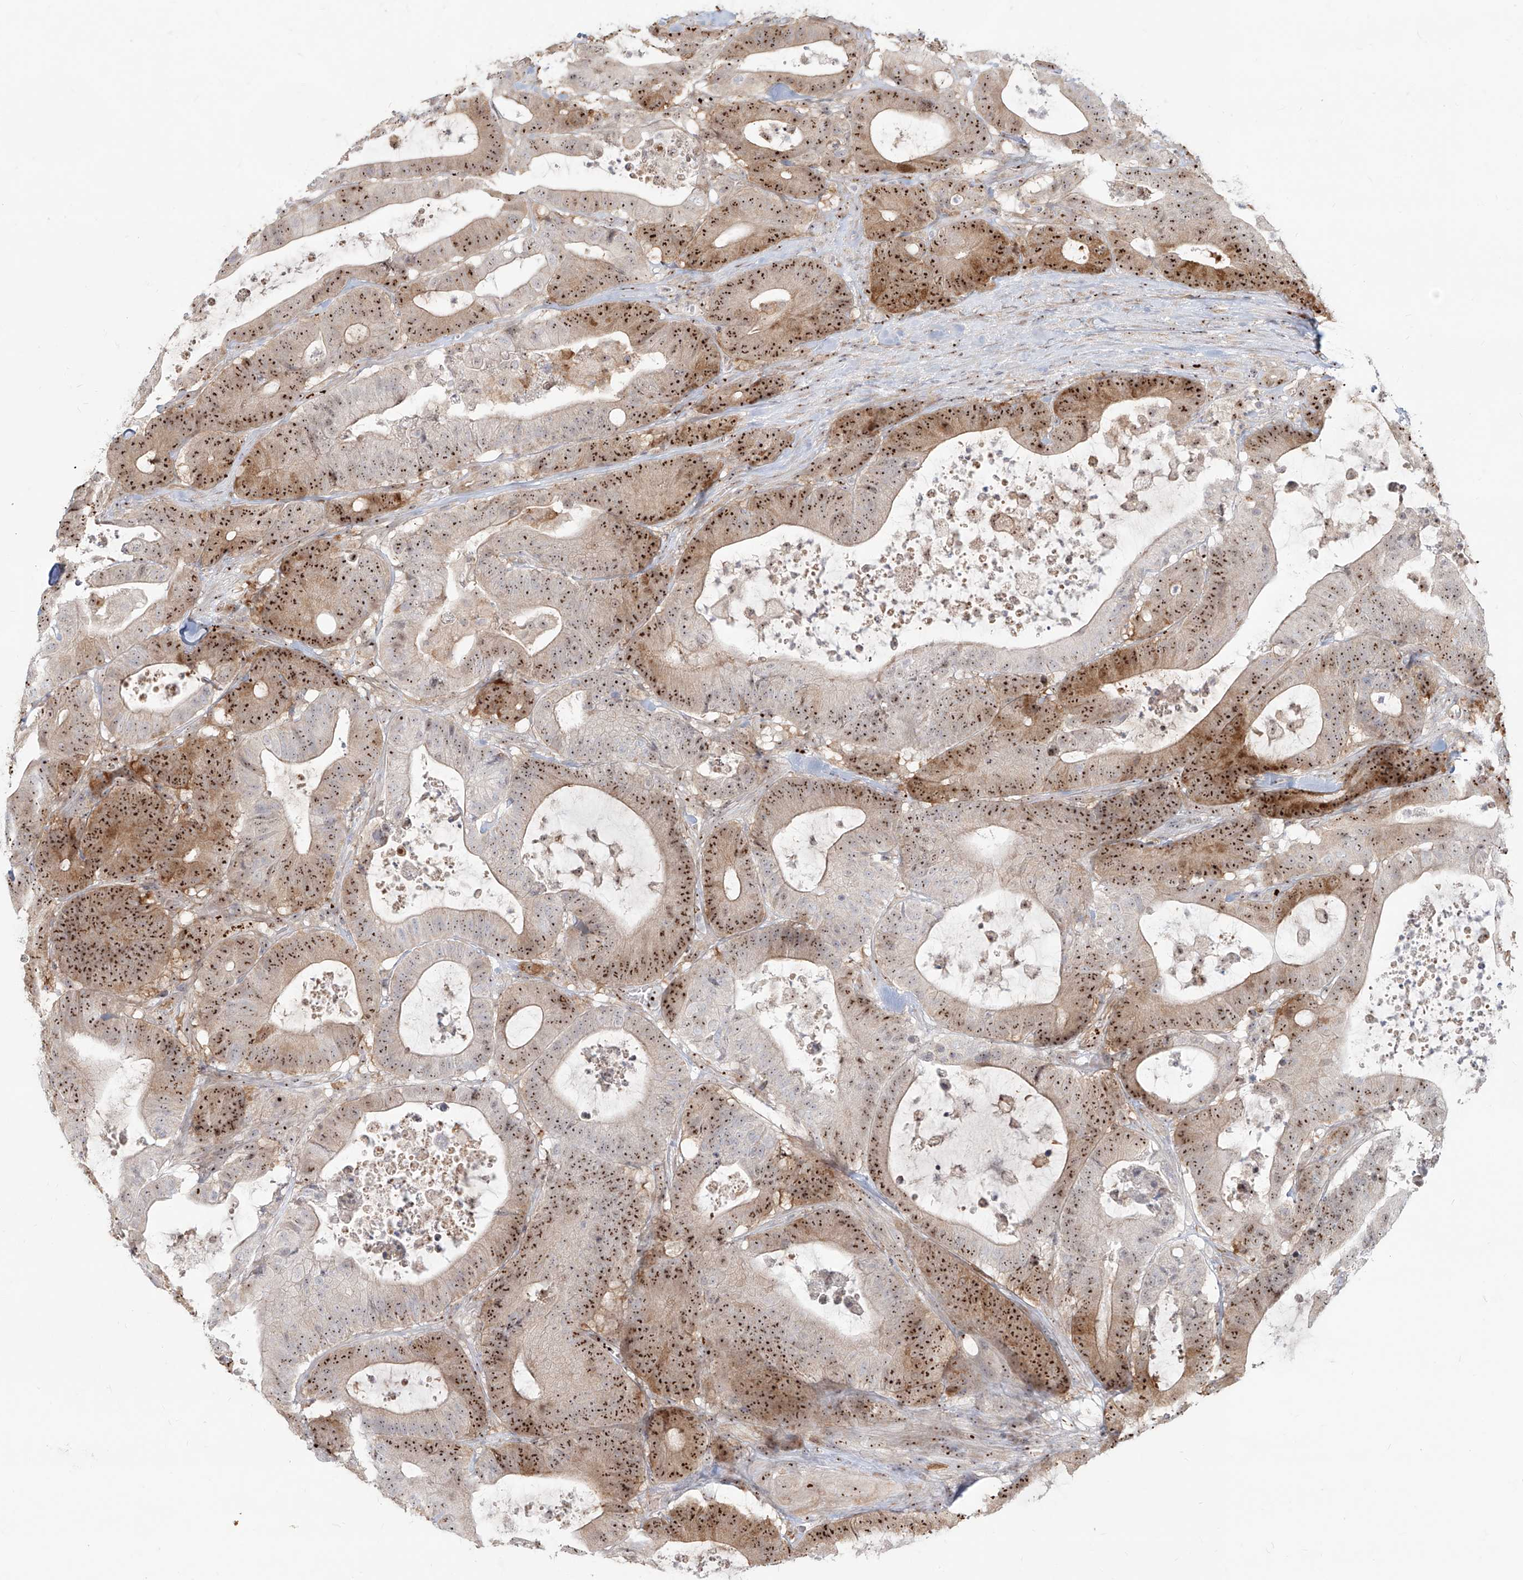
{"staining": {"intensity": "strong", "quantity": ">75%", "location": "cytoplasmic/membranous,nuclear"}, "tissue": "colorectal cancer", "cell_type": "Tumor cells", "image_type": "cancer", "snomed": [{"axis": "morphology", "description": "Adenocarcinoma, NOS"}, {"axis": "topography", "description": "Colon"}], "caption": "Tumor cells show high levels of strong cytoplasmic/membranous and nuclear expression in about >75% of cells in colorectal cancer (adenocarcinoma). Ihc stains the protein in brown and the nuclei are stained blue.", "gene": "BYSL", "patient": {"sex": "female", "age": 84}}